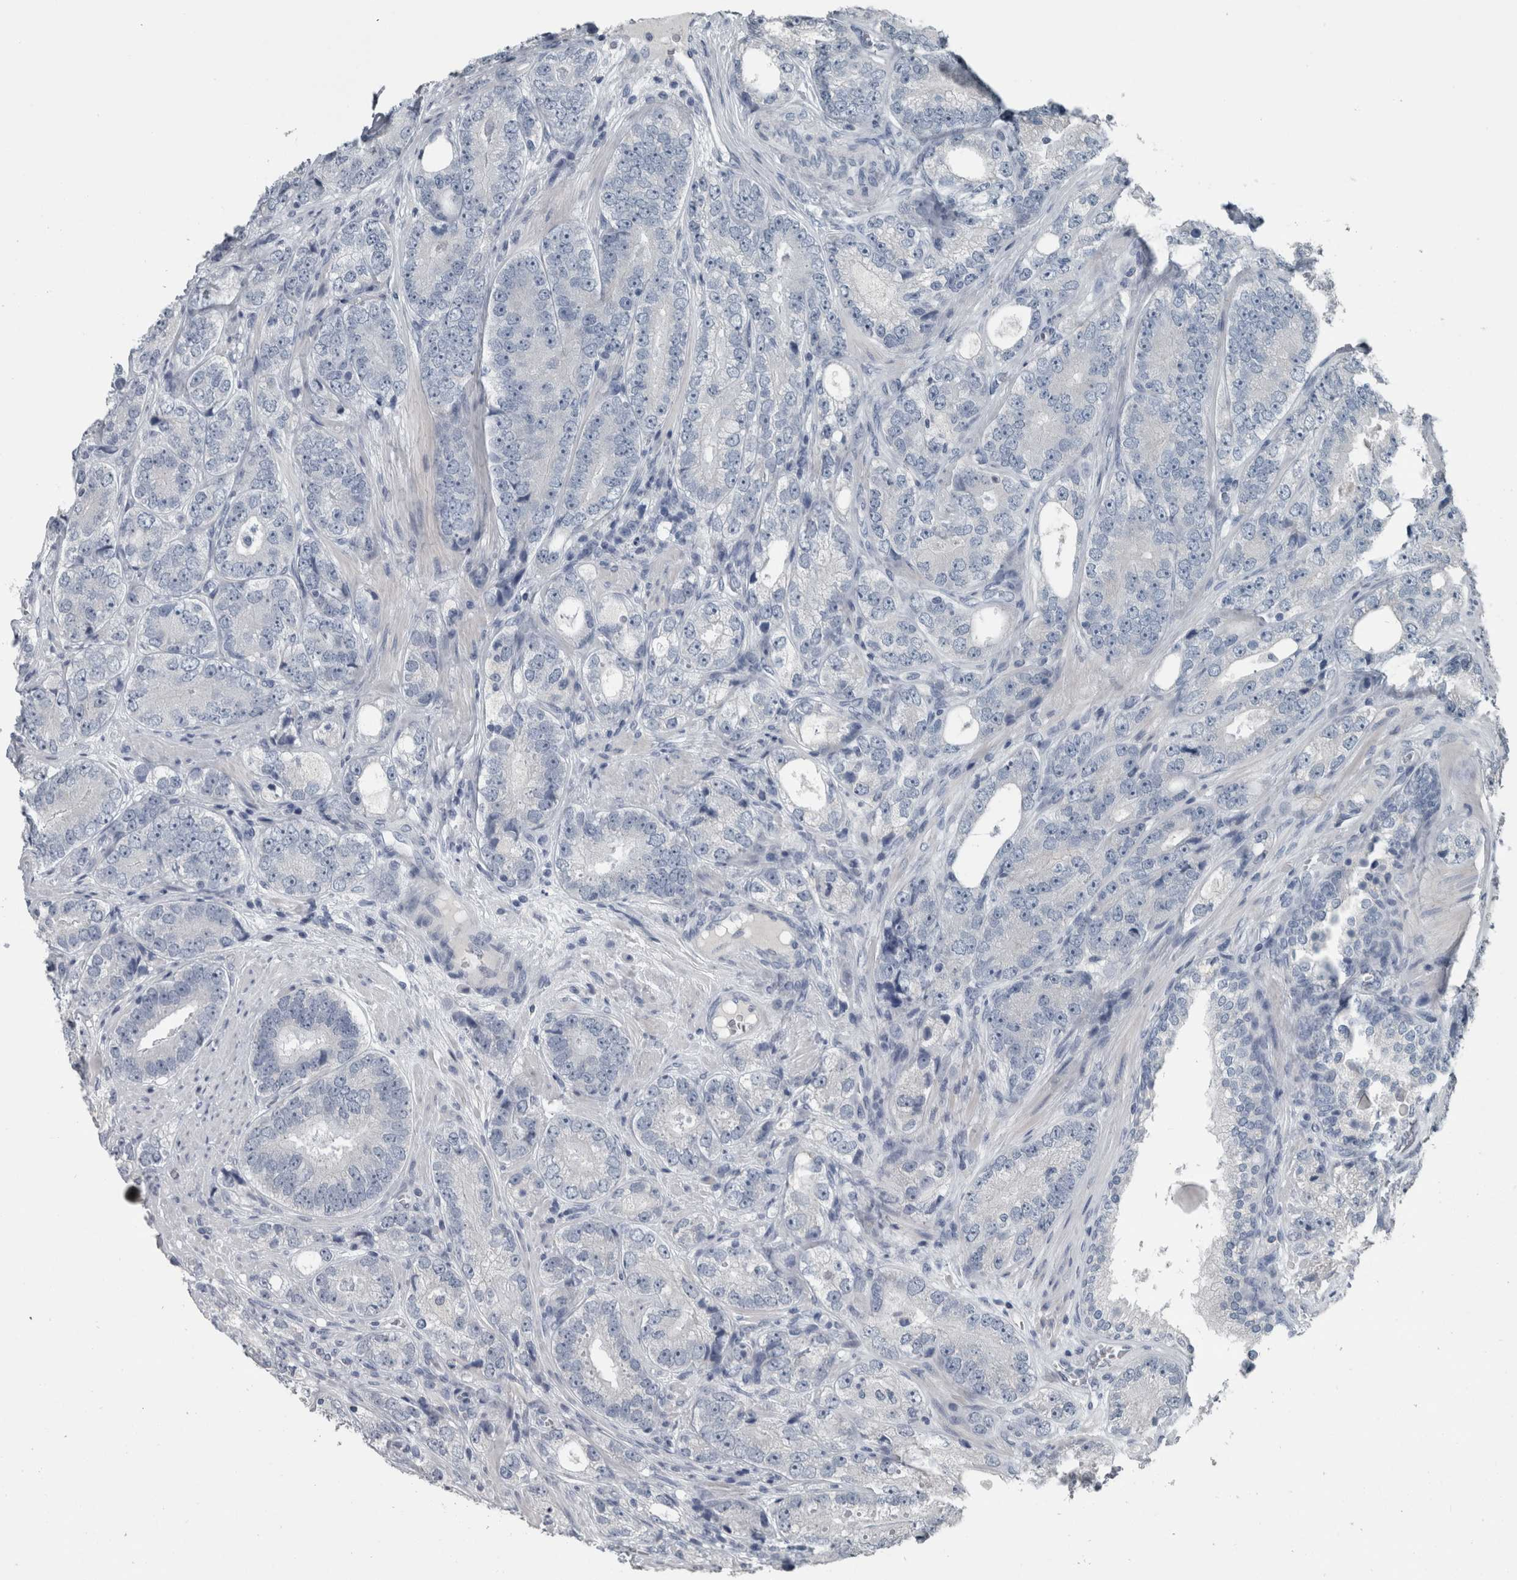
{"staining": {"intensity": "negative", "quantity": "none", "location": "none"}, "tissue": "prostate cancer", "cell_type": "Tumor cells", "image_type": "cancer", "snomed": [{"axis": "morphology", "description": "Adenocarcinoma, High grade"}, {"axis": "topography", "description": "Prostate"}], "caption": "Adenocarcinoma (high-grade) (prostate) stained for a protein using immunohistochemistry (IHC) displays no staining tumor cells.", "gene": "KRT20", "patient": {"sex": "male", "age": 56}}